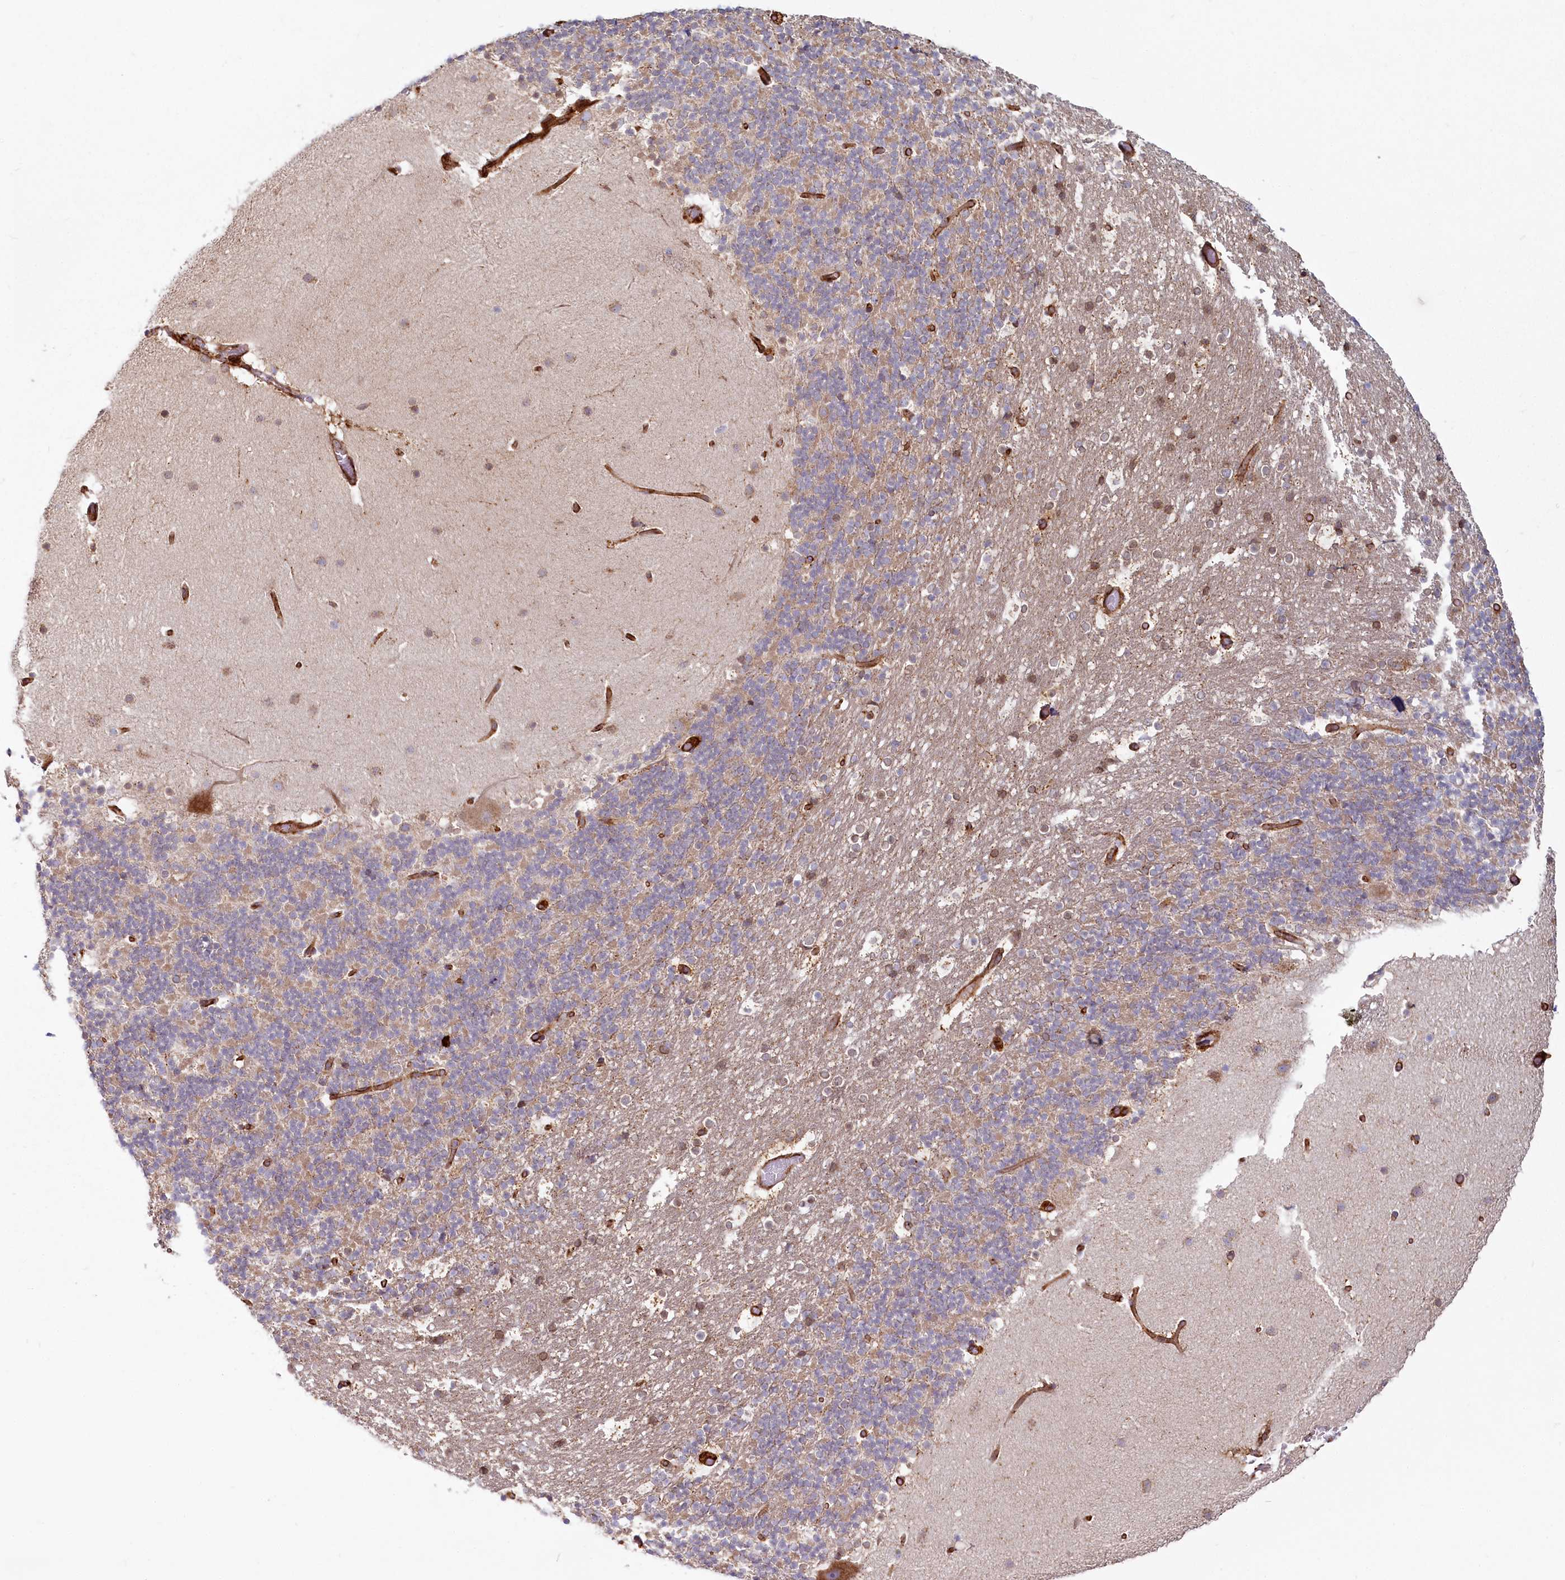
{"staining": {"intensity": "moderate", "quantity": "25%-75%", "location": "cytoplasmic/membranous"}, "tissue": "cerebellum", "cell_type": "Cells in granular layer", "image_type": "normal", "snomed": [{"axis": "morphology", "description": "Normal tissue, NOS"}, {"axis": "topography", "description": "Cerebellum"}], "caption": "Protein expression analysis of benign cerebellum exhibits moderate cytoplasmic/membranous staining in about 25%-75% of cells in granular layer.", "gene": "HARS2", "patient": {"sex": "male", "age": 57}}